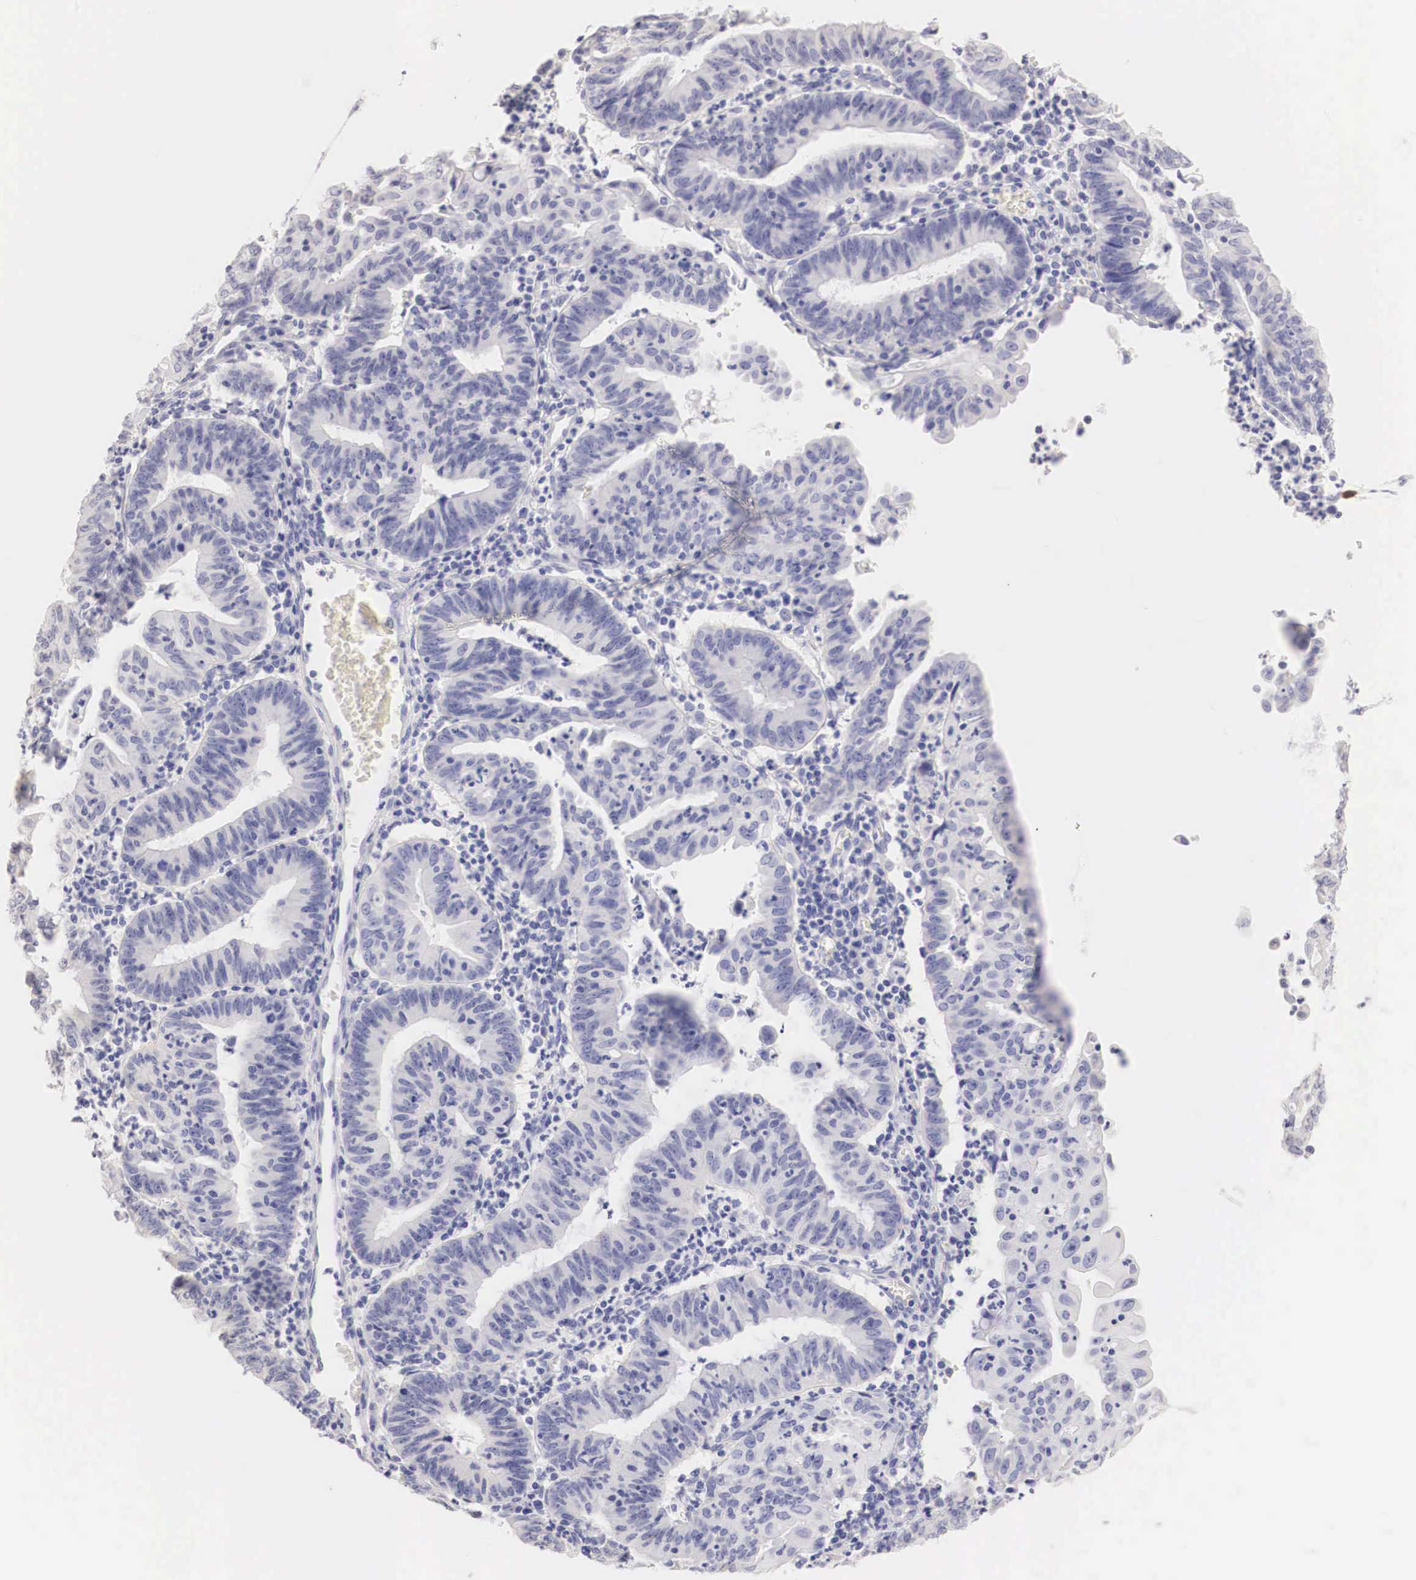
{"staining": {"intensity": "negative", "quantity": "none", "location": "none"}, "tissue": "endometrial cancer", "cell_type": "Tumor cells", "image_type": "cancer", "snomed": [{"axis": "morphology", "description": "Adenocarcinoma, NOS"}, {"axis": "topography", "description": "Endometrium"}], "caption": "Immunohistochemistry (IHC) micrograph of adenocarcinoma (endometrial) stained for a protein (brown), which demonstrates no positivity in tumor cells. The staining is performed using DAB brown chromogen with nuclei counter-stained in using hematoxylin.", "gene": "ERBB2", "patient": {"sex": "female", "age": 60}}